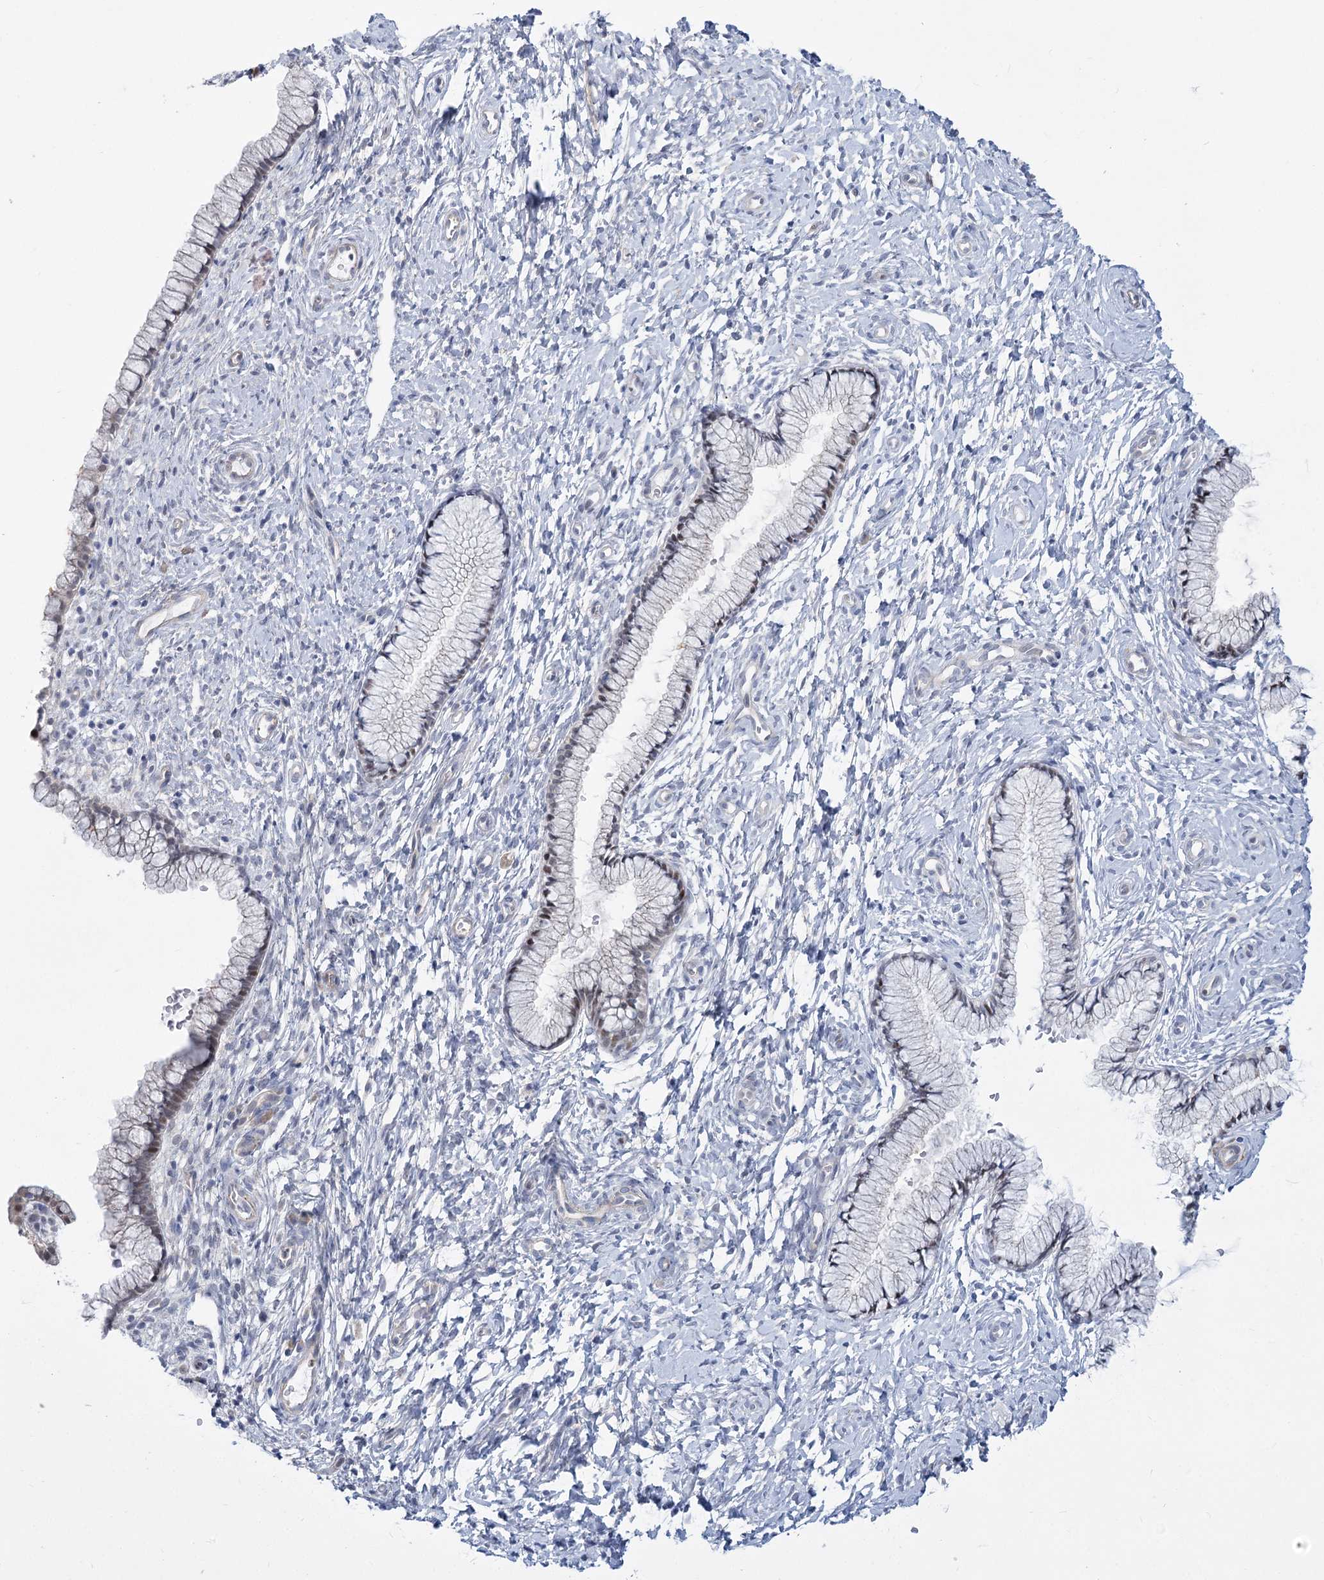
{"staining": {"intensity": "moderate", "quantity": "25%-75%", "location": "nuclear"}, "tissue": "cervix", "cell_type": "Glandular cells", "image_type": "normal", "snomed": [{"axis": "morphology", "description": "Normal tissue, NOS"}, {"axis": "topography", "description": "Cervix"}], "caption": "Immunohistochemistry (IHC) image of unremarkable cervix: cervix stained using immunohistochemistry reveals medium levels of moderate protein expression localized specifically in the nuclear of glandular cells, appearing as a nuclear brown color.", "gene": "ARSI", "patient": {"sex": "female", "age": 33}}